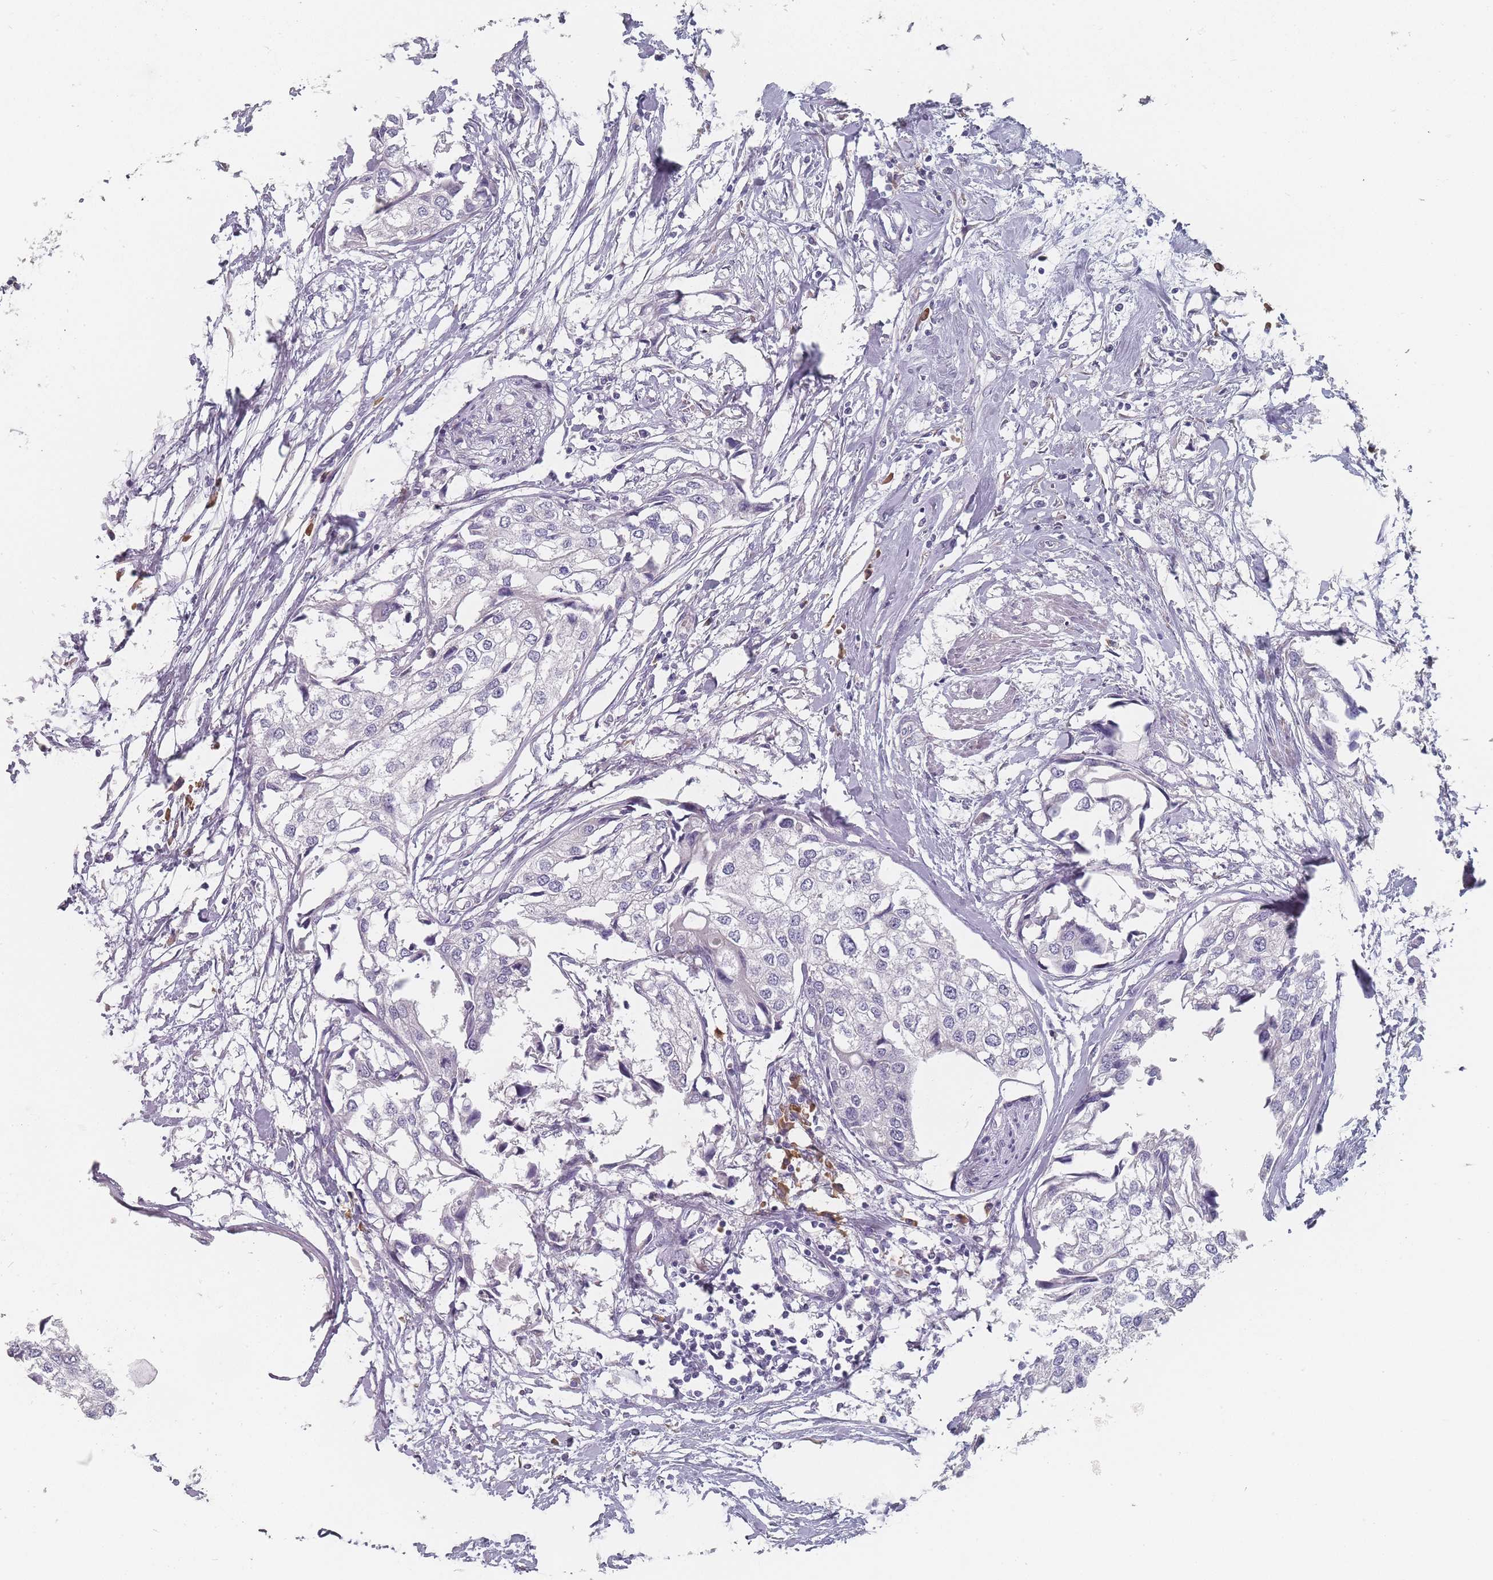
{"staining": {"intensity": "negative", "quantity": "none", "location": "none"}, "tissue": "urothelial cancer", "cell_type": "Tumor cells", "image_type": "cancer", "snomed": [{"axis": "morphology", "description": "Urothelial carcinoma, High grade"}, {"axis": "topography", "description": "Urinary bladder"}], "caption": "High-grade urothelial carcinoma was stained to show a protein in brown. There is no significant staining in tumor cells.", "gene": "SLC35E4", "patient": {"sex": "male", "age": 64}}